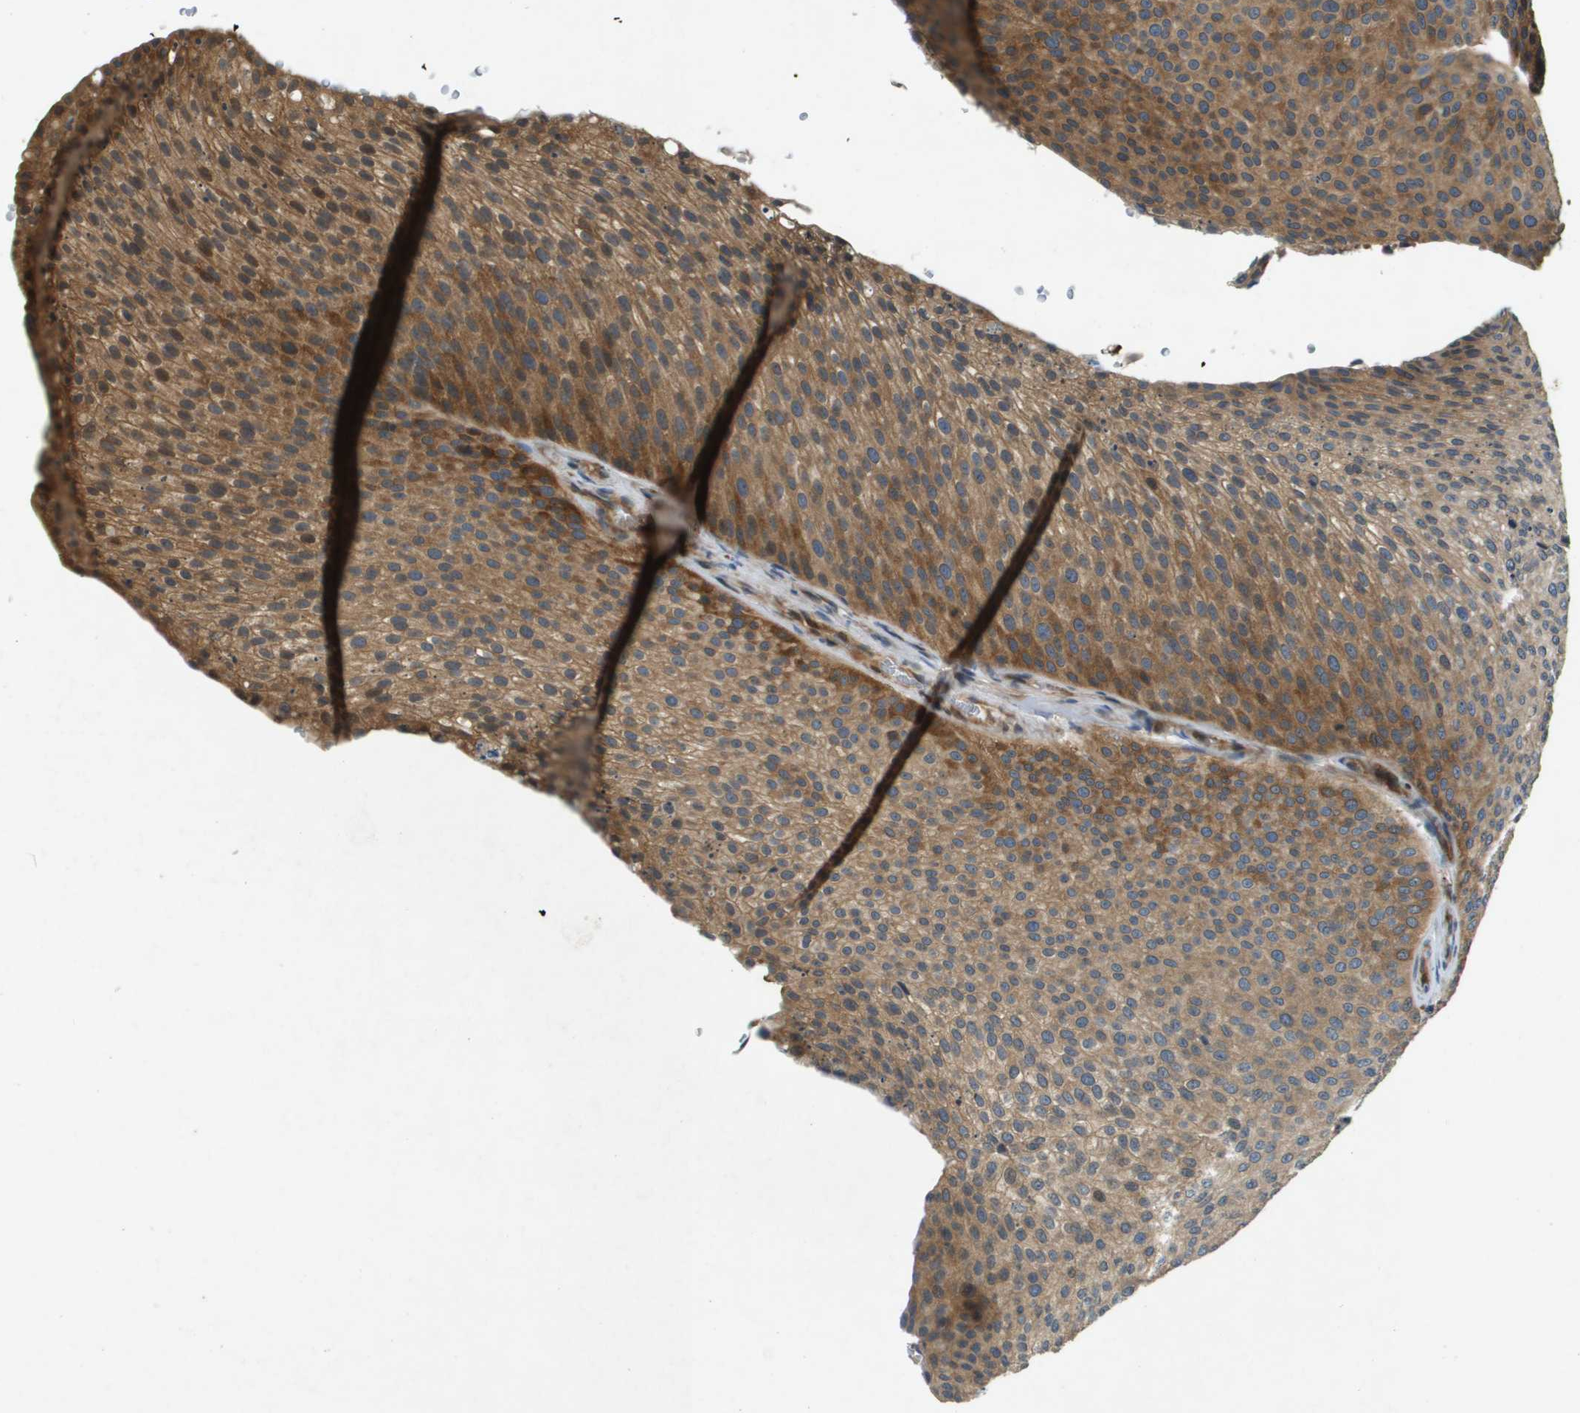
{"staining": {"intensity": "moderate", "quantity": ">75%", "location": "cytoplasmic/membranous"}, "tissue": "urothelial cancer", "cell_type": "Tumor cells", "image_type": "cancer", "snomed": [{"axis": "morphology", "description": "Urothelial carcinoma, Low grade"}, {"axis": "topography", "description": "Smooth muscle"}, {"axis": "topography", "description": "Urinary bladder"}], "caption": "Approximately >75% of tumor cells in low-grade urothelial carcinoma reveal moderate cytoplasmic/membranous protein staining as visualized by brown immunohistochemical staining.", "gene": "PGAP3", "patient": {"sex": "male", "age": 60}}